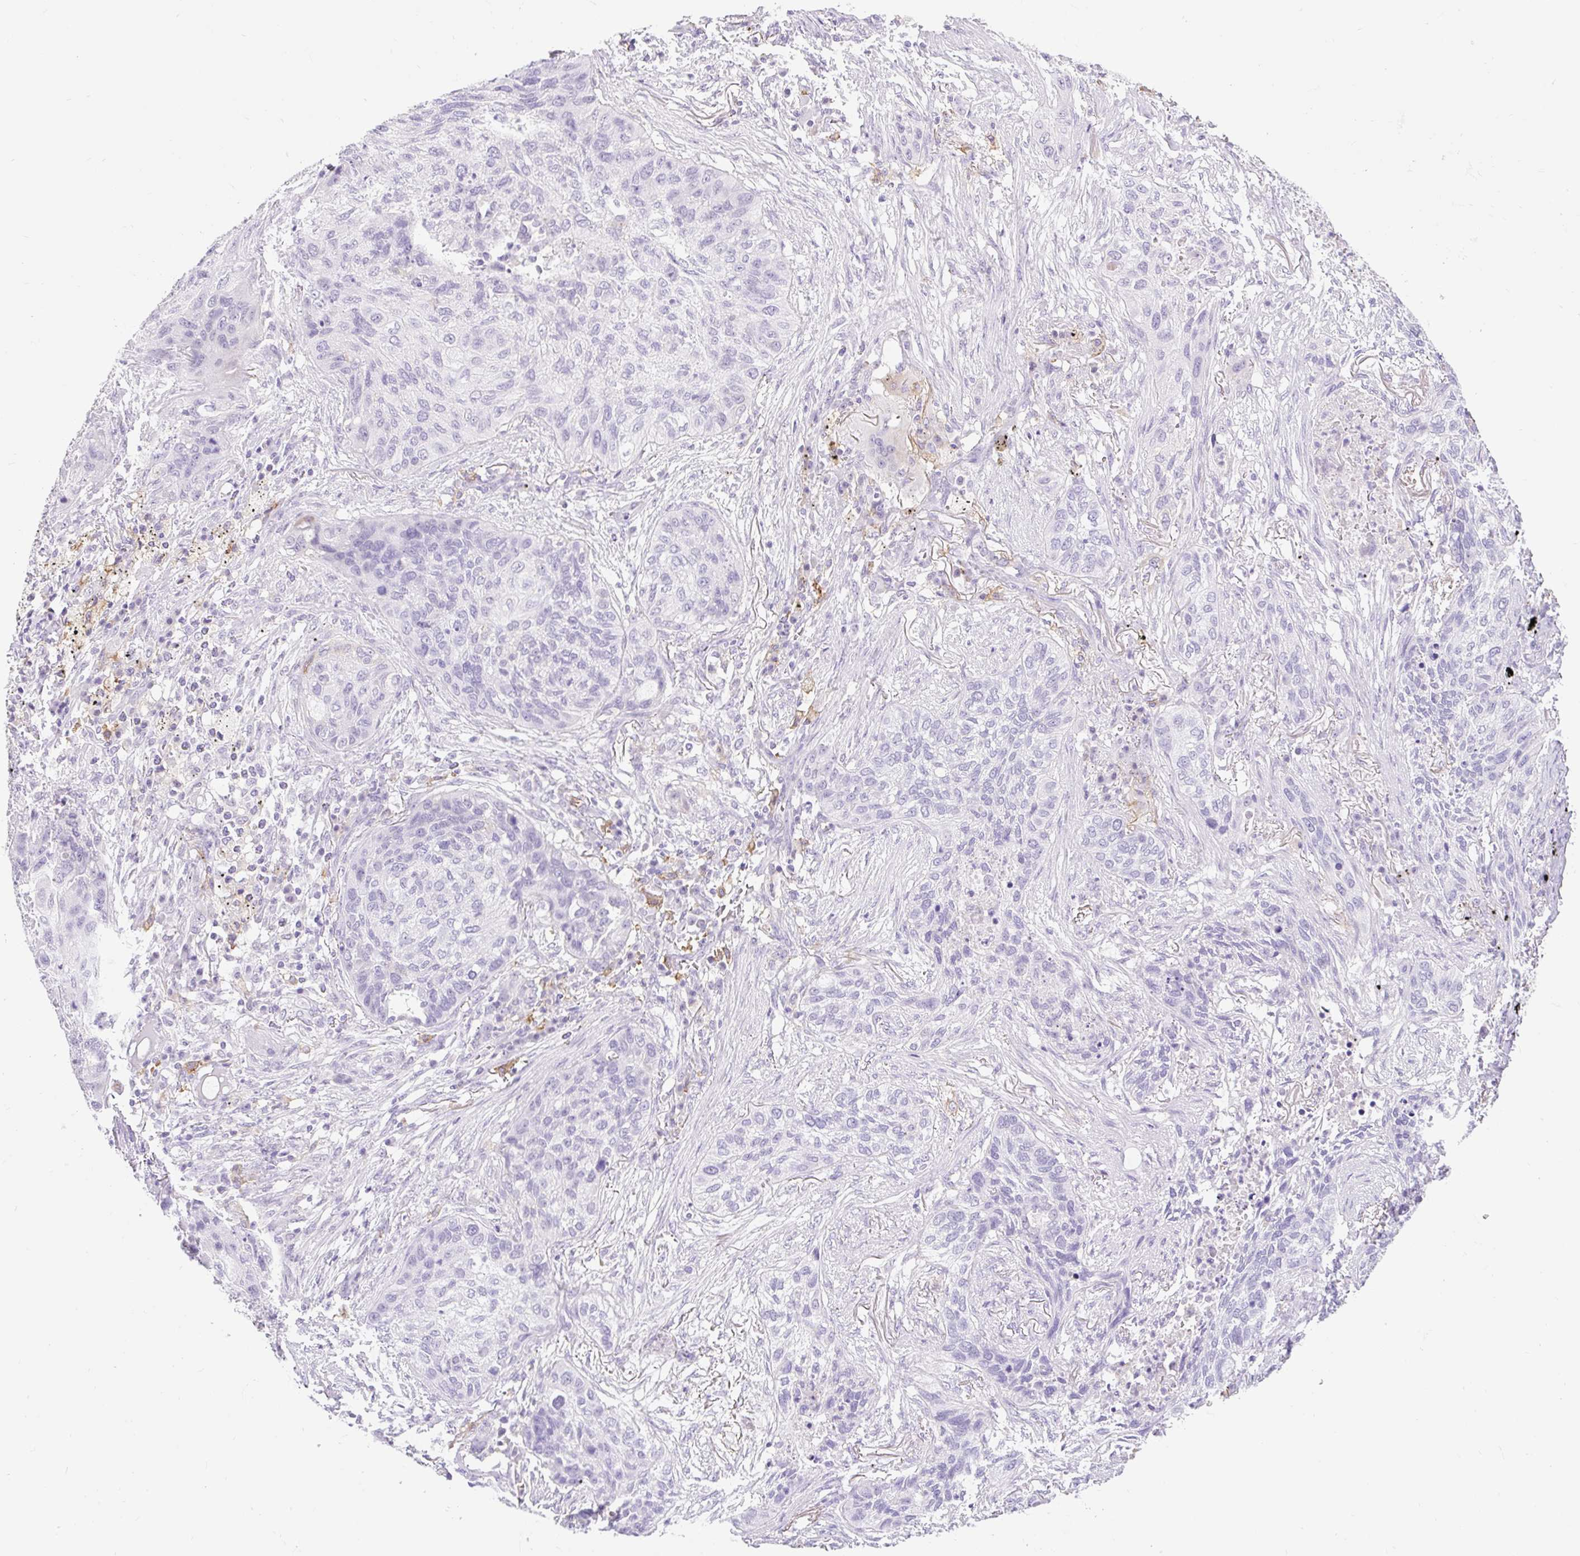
{"staining": {"intensity": "negative", "quantity": "none", "location": "none"}, "tissue": "lung cancer", "cell_type": "Tumor cells", "image_type": "cancer", "snomed": [{"axis": "morphology", "description": "Squamous cell carcinoma, NOS"}, {"axis": "topography", "description": "Lung"}], "caption": "Immunohistochemical staining of lung cancer shows no significant positivity in tumor cells.", "gene": "SIGLEC1", "patient": {"sex": "female", "age": 63}}